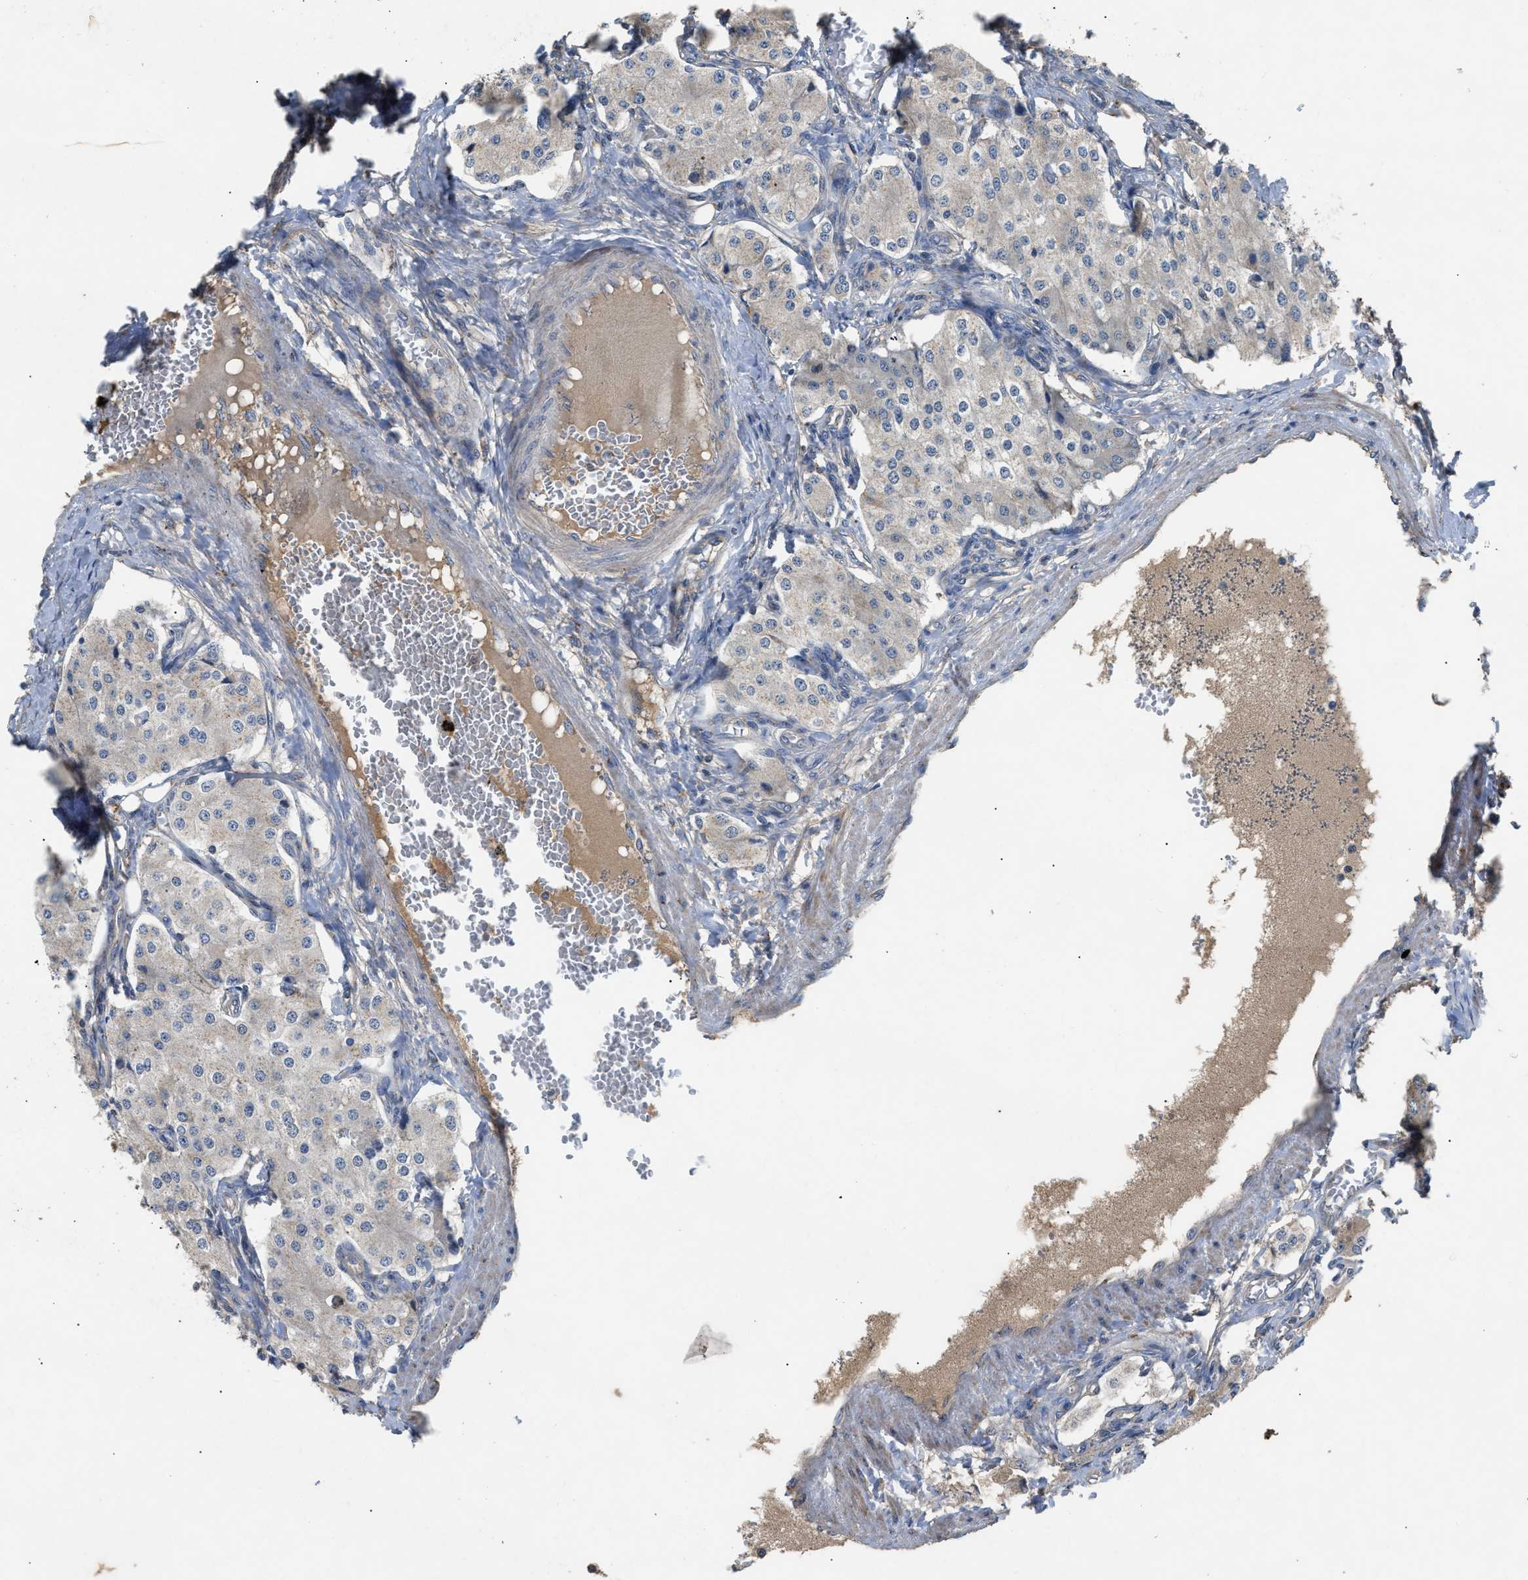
{"staining": {"intensity": "negative", "quantity": "none", "location": "none"}, "tissue": "carcinoid", "cell_type": "Tumor cells", "image_type": "cancer", "snomed": [{"axis": "morphology", "description": "Carcinoid, malignant, NOS"}, {"axis": "topography", "description": "Colon"}], "caption": "Carcinoid stained for a protein using immunohistochemistry (IHC) shows no positivity tumor cells.", "gene": "SIK2", "patient": {"sex": "female", "age": 52}}